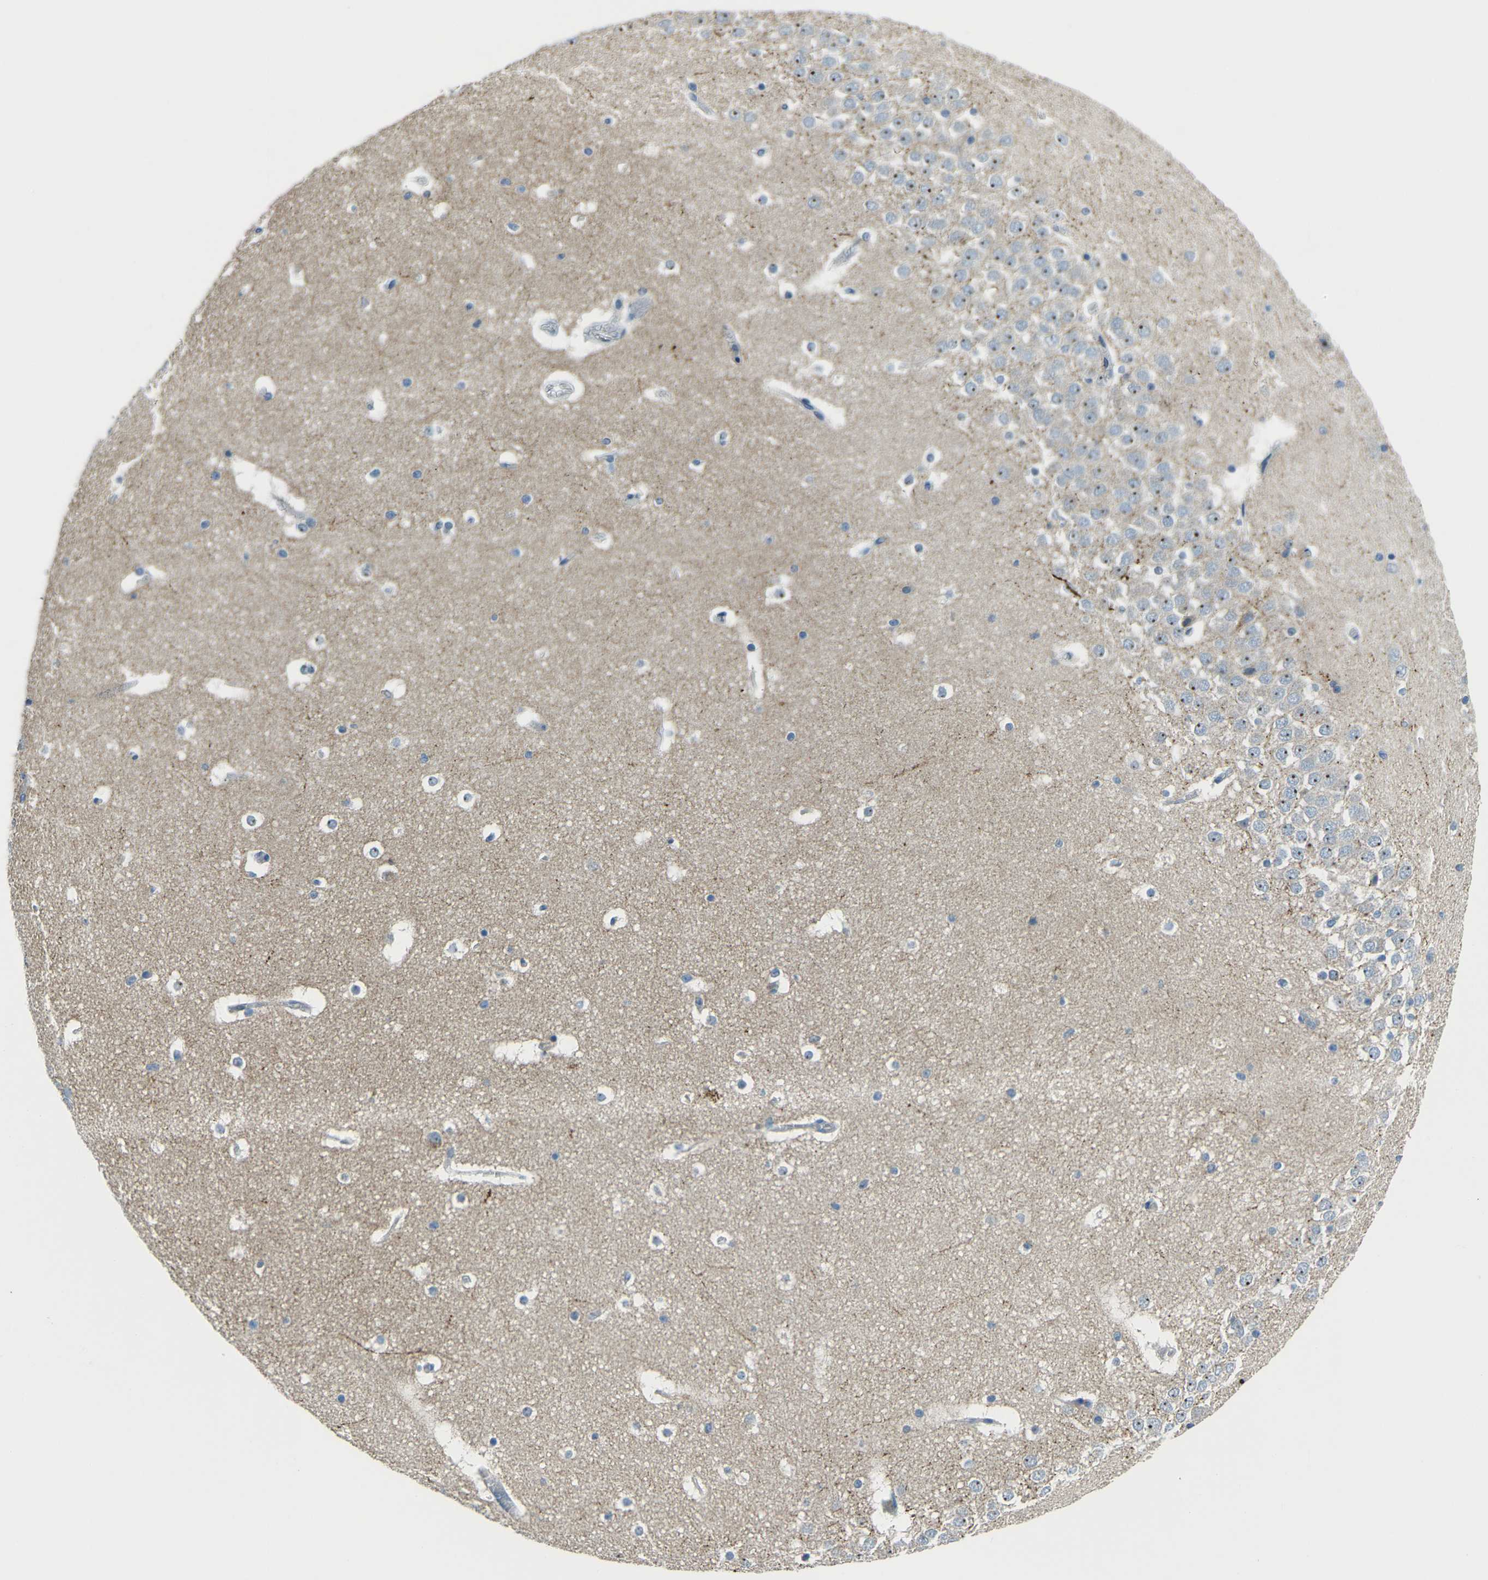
{"staining": {"intensity": "negative", "quantity": "none", "location": "none"}, "tissue": "hippocampus", "cell_type": "Glial cells", "image_type": "normal", "snomed": [{"axis": "morphology", "description": "Normal tissue, NOS"}, {"axis": "topography", "description": "Hippocampus"}], "caption": "High power microscopy histopathology image of an immunohistochemistry (IHC) image of benign hippocampus, revealing no significant staining in glial cells.", "gene": "RRP1", "patient": {"sex": "male", "age": 45}}